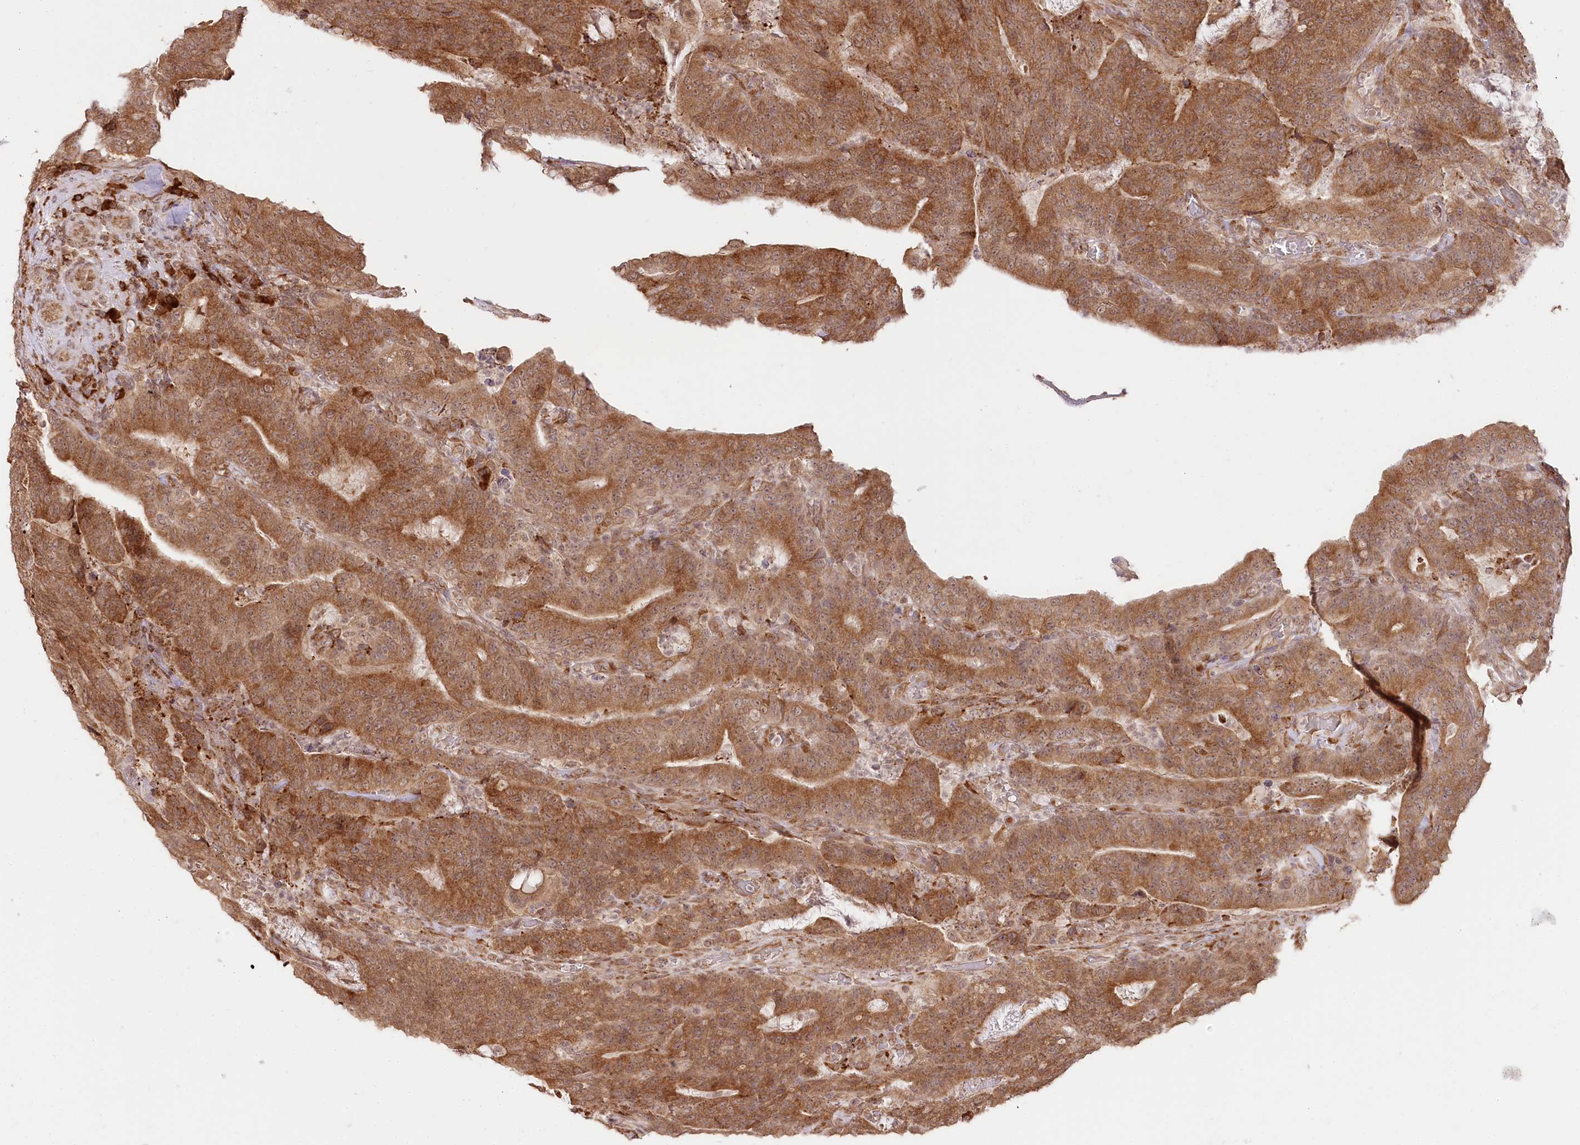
{"staining": {"intensity": "moderate", "quantity": ">75%", "location": "cytoplasmic/membranous"}, "tissue": "colorectal cancer", "cell_type": "Tumor cells", "image_type": "cancer", "snomed": [{"axis": "morphology", "description": "Normal tissue, NOS"}, {"axis": "morphology", "description": "Adenocarcinoma, NOS"}, {"axis": "topography", "description": "Colon"}], "caption": "Immunohistochemistry image of adenocarcinoma (colorectal) stained for a protein (brown), which shows medium levels of moderate cytoplasmic/membranous expression in about >75% of tumor cells.", "gene": "ENSG00000144785", "patient": {"sex": "female", "age": 75}}